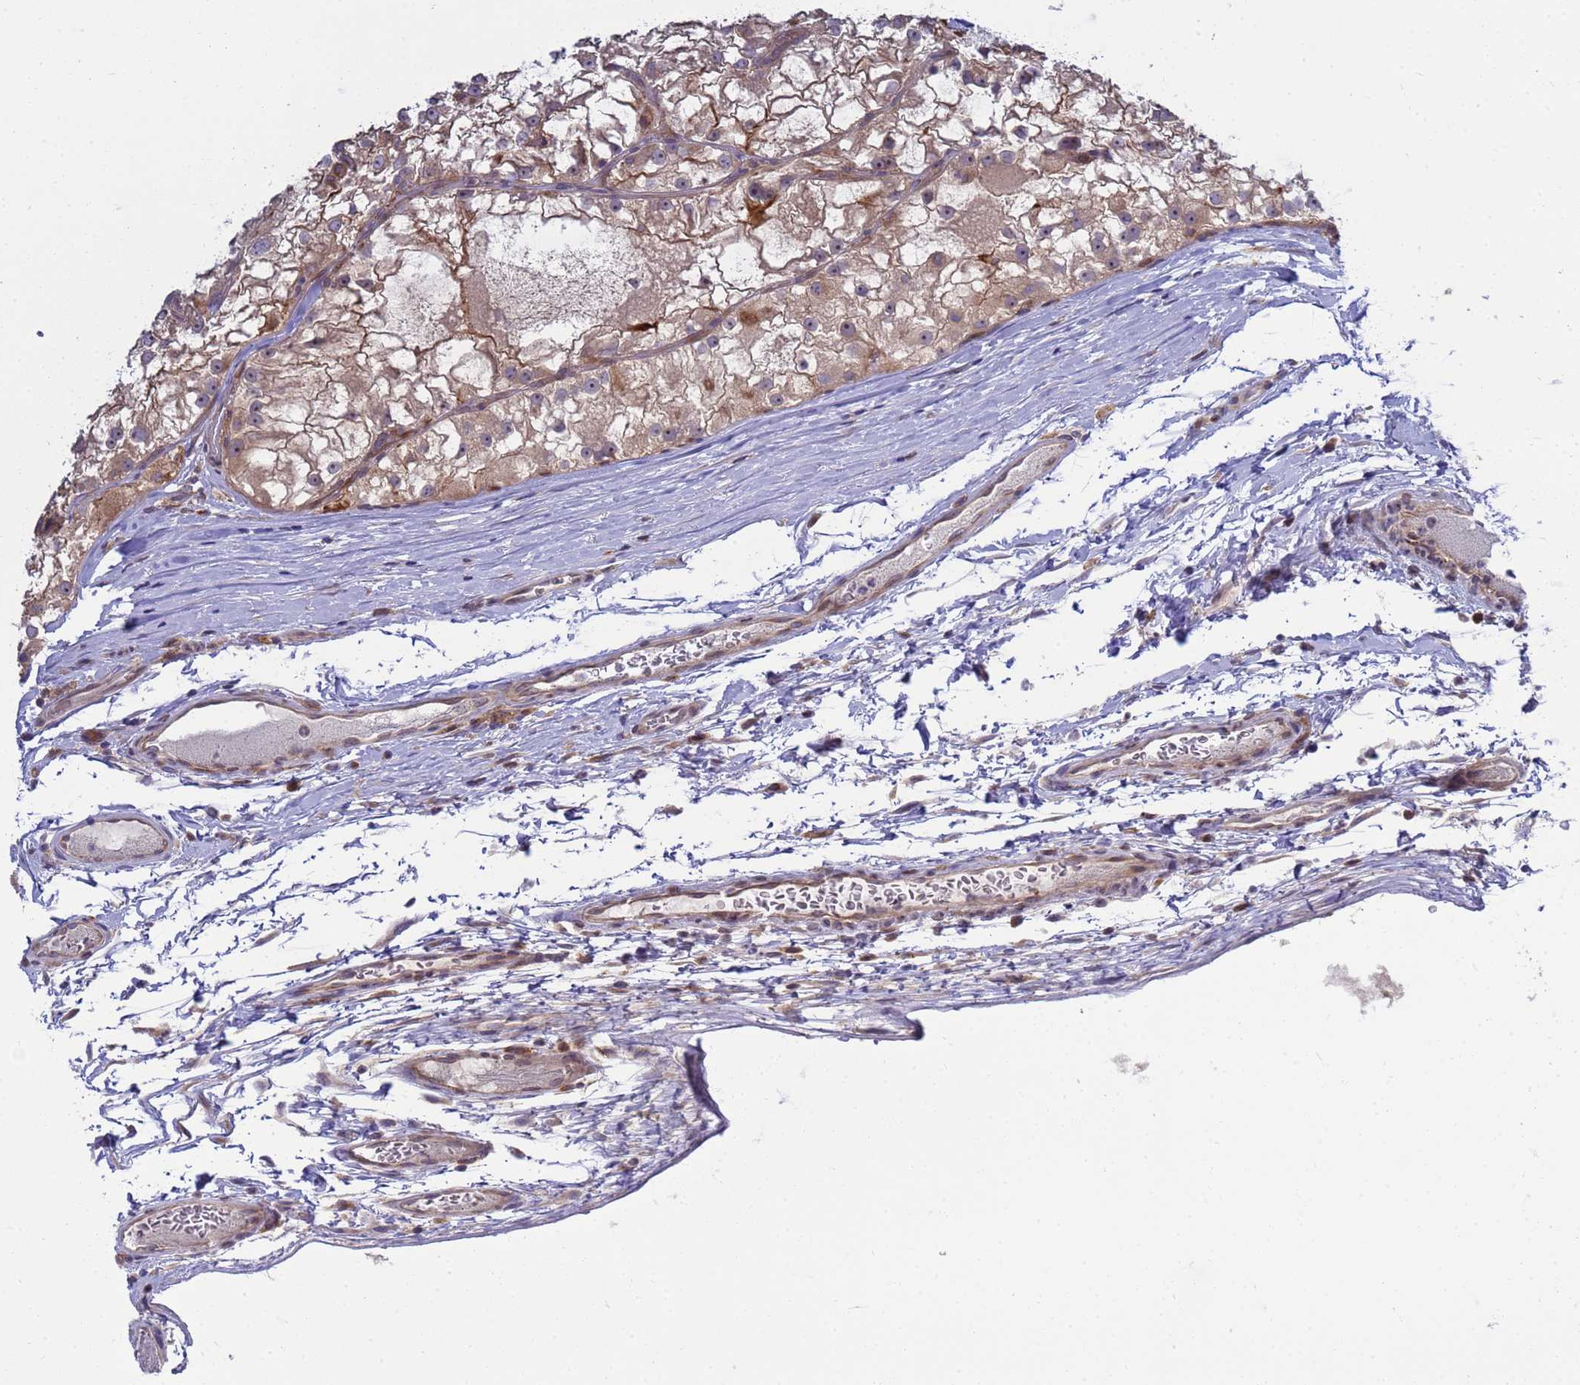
{"staining": {"intensity": "weak", "quantity": ">75%", "location": "cytoplasmic/membranous"}, "tissue": "renal cancer", "cell_type": "Tumor cells", "image_type": "cancer", "snomed": [{"axis": "morphology", "description": "Adenocarcinoma, NOS"}, {"axis": "topography", "description": "Kidney"}], "caption": "Weak cytoplasmic/membranous expression is present in approximately >75% of tumor cells in renal cancer.", "gene": "RAPGEF4", "patient": {"sex": "female", "age": 72}}